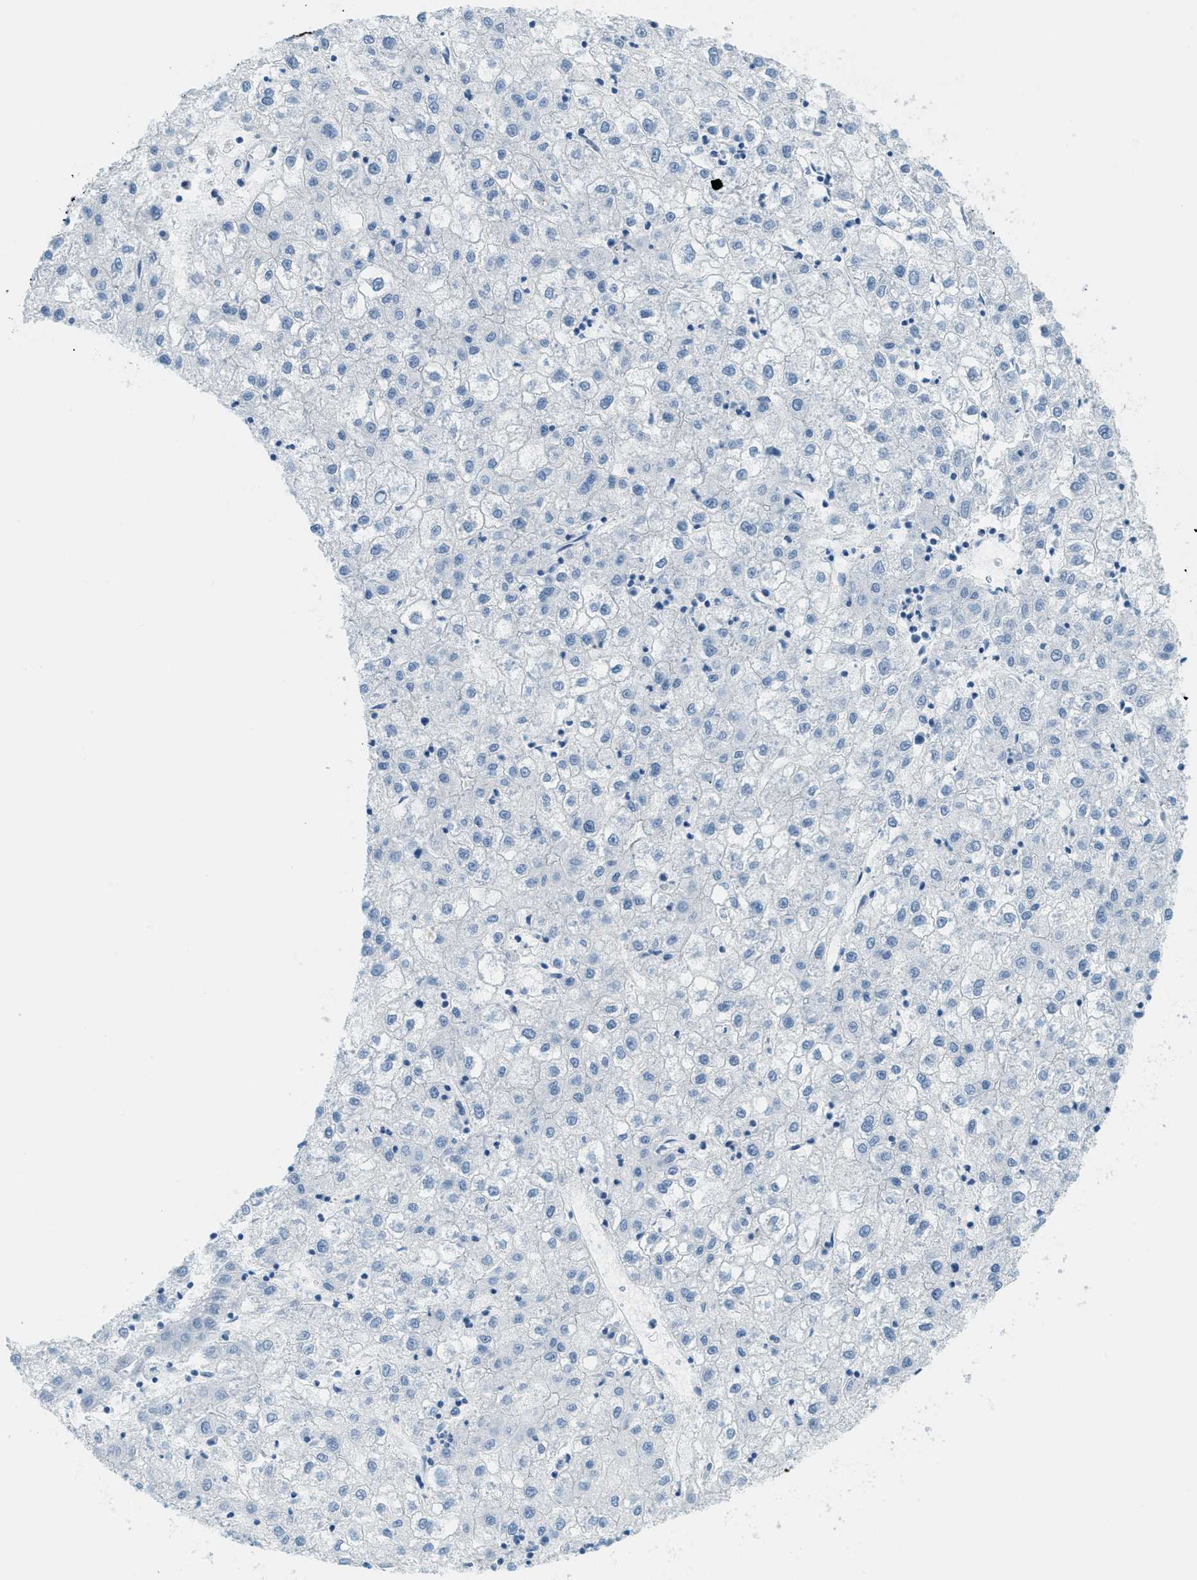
{"staining": {"intensity": "negative", "quantity": "none", "location": "none"}, "tissue": "liver cancer", "cell_type": "Tumor cells", "image_type": "cancer", "snomed": [{"axis": "morphology", "description": "Carcinoma, Hepatocellular, NOS"}, {"axis": "topography", "description": "Liver"}], "caption": "Hepatocellular carcinoma (liver) was stained to show a protein in brown. There is no significant staining in tumor cells. (Stains: DAB immunohistochemistry (IHC) with hematoxylin counter stain, Microscopy: brightfield microscopy at high magnification).", "gene": "CYP4X1", "patient": {"sex": "male", "age": 72}}